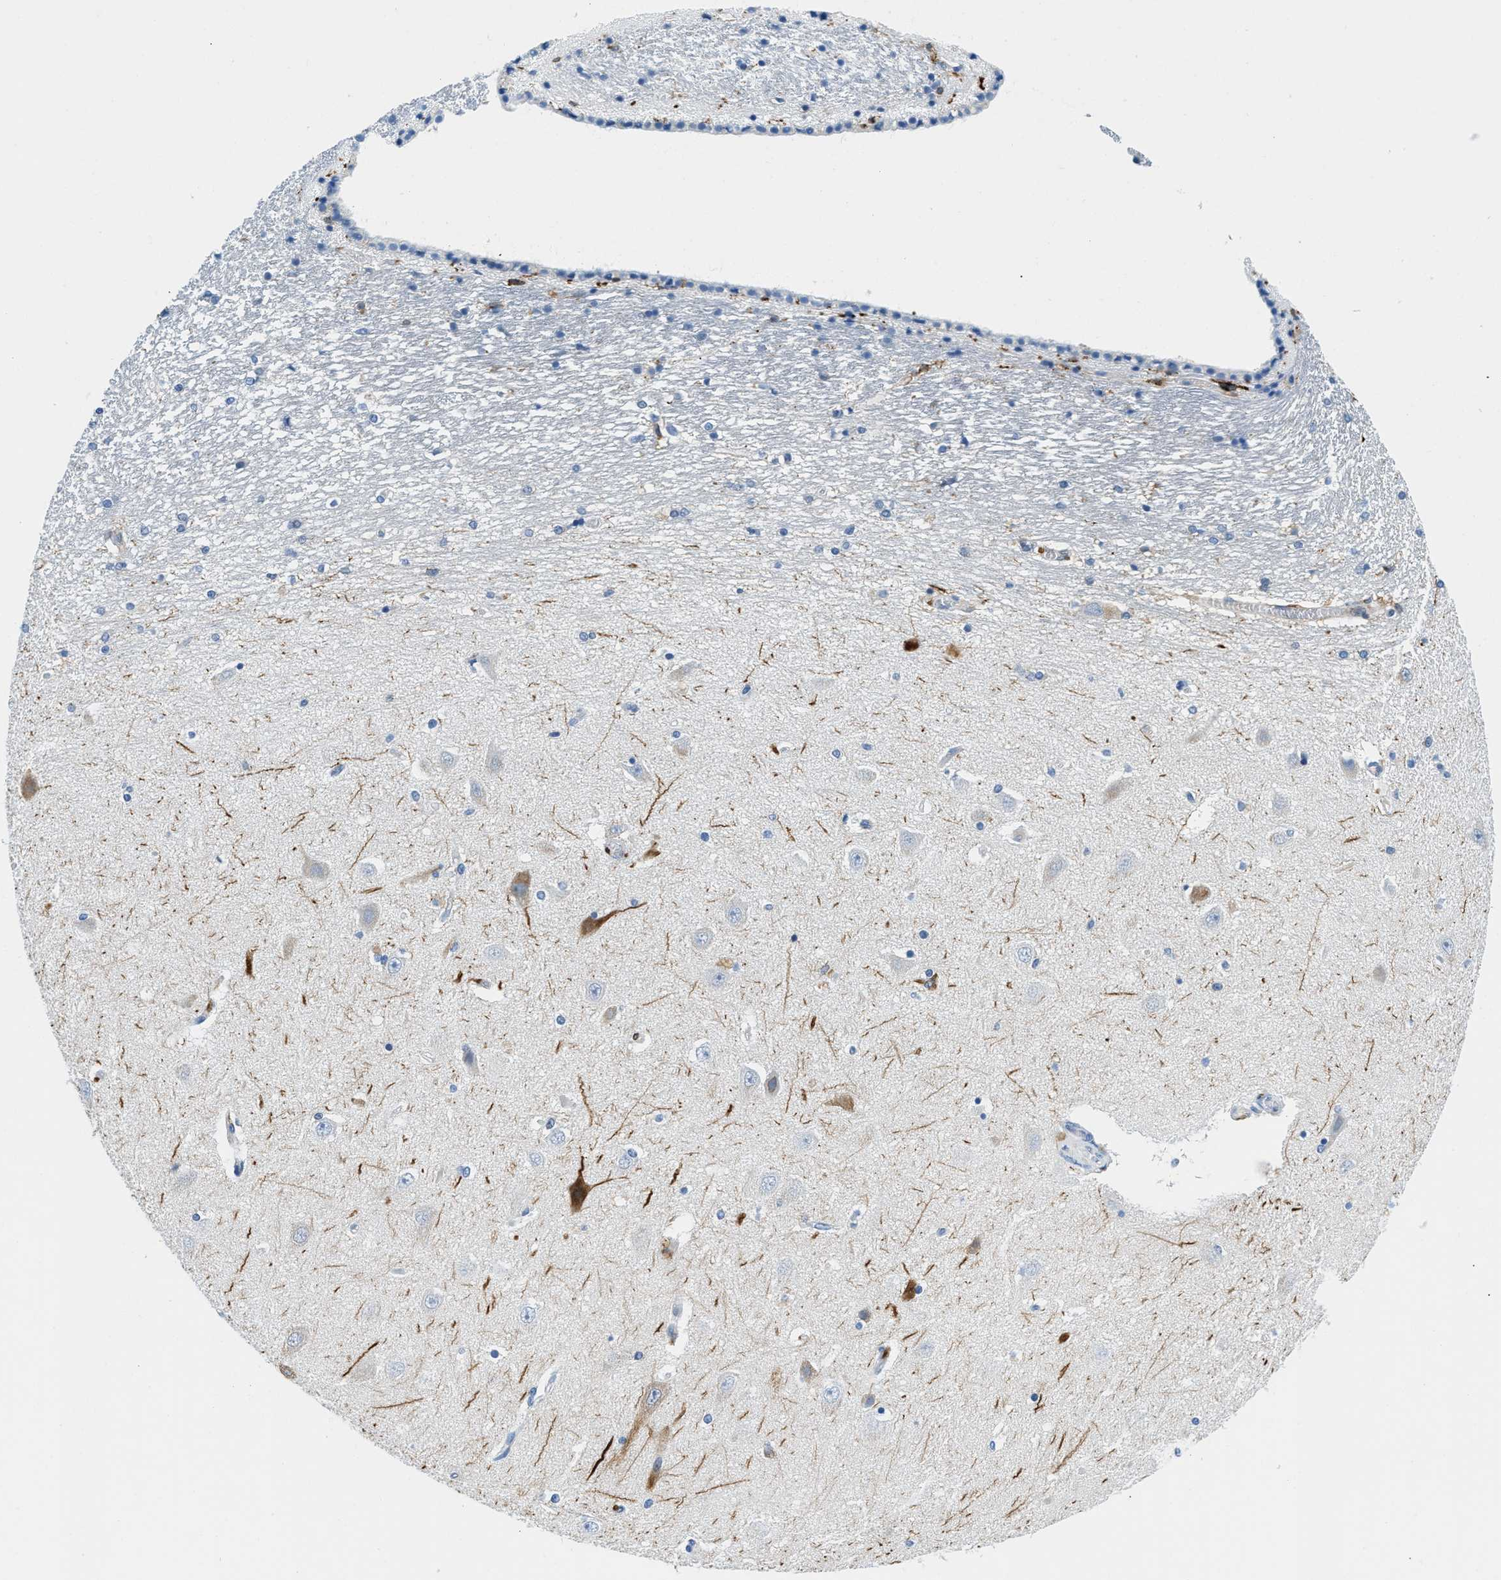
{"staining": {"intensity": "negative", "quantity": "none", "location": "none"}, "tissue": "hippocampus", "cell_type": "Glial cells", "image_type": "normal", "snomed": [{"axis": "morphology", "description": "Normal tissue, NOS"}, {"axis": "topography", "description": "Hippocampus"}], "caption": "IHC image of unremarkable human hippocampus stained for a protein (brown), which exhibits no expression in glial cells. (IHC, brightfield microscopy, high magnification).", "gene": "CD226", "patient": {"sex": "female", "age": 54}}